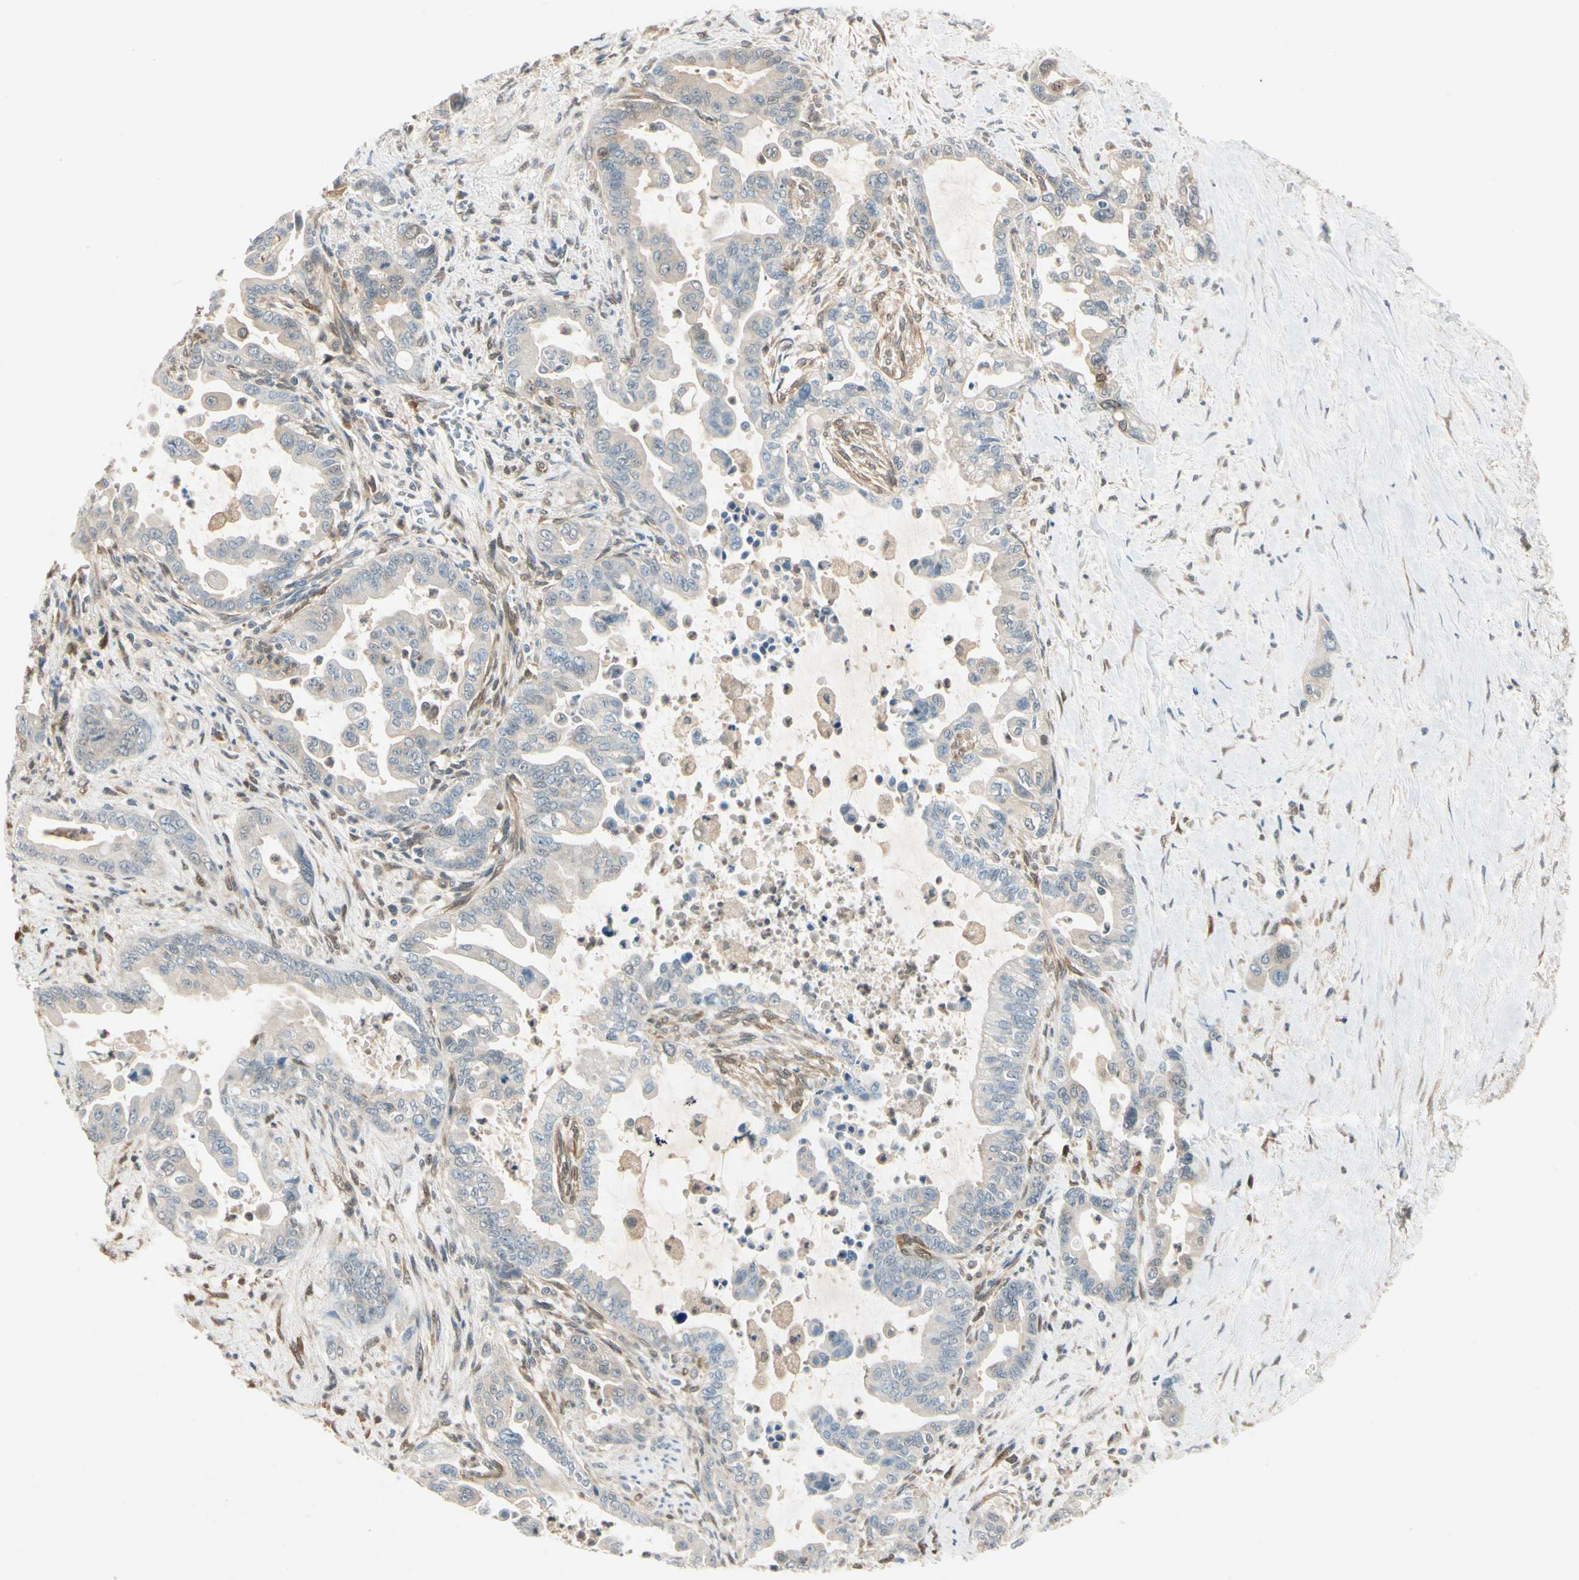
{"staining": {"intensity": "weak", "quantity": ">75%", "location": "cytoplasmic/membranous"}, "tissue": "pancreatic cancer", "cell_type": "Tumor cells", "image_type": "cancer", "snomed": [{"axis": "morphology", "description": "Adenocarcinoma, NOS"}, {"axis": "topography", "description": "Pancreas"}], "caption": "IHC micrograph of pancreatic cancer stained for a protein (brown), which demonstrates low levels of weak cytoplasmic/membranous staining in approximately >75% of tumor cells.", "gene": "WIPI1", "patient": {"sex": "male", "age": 70}}